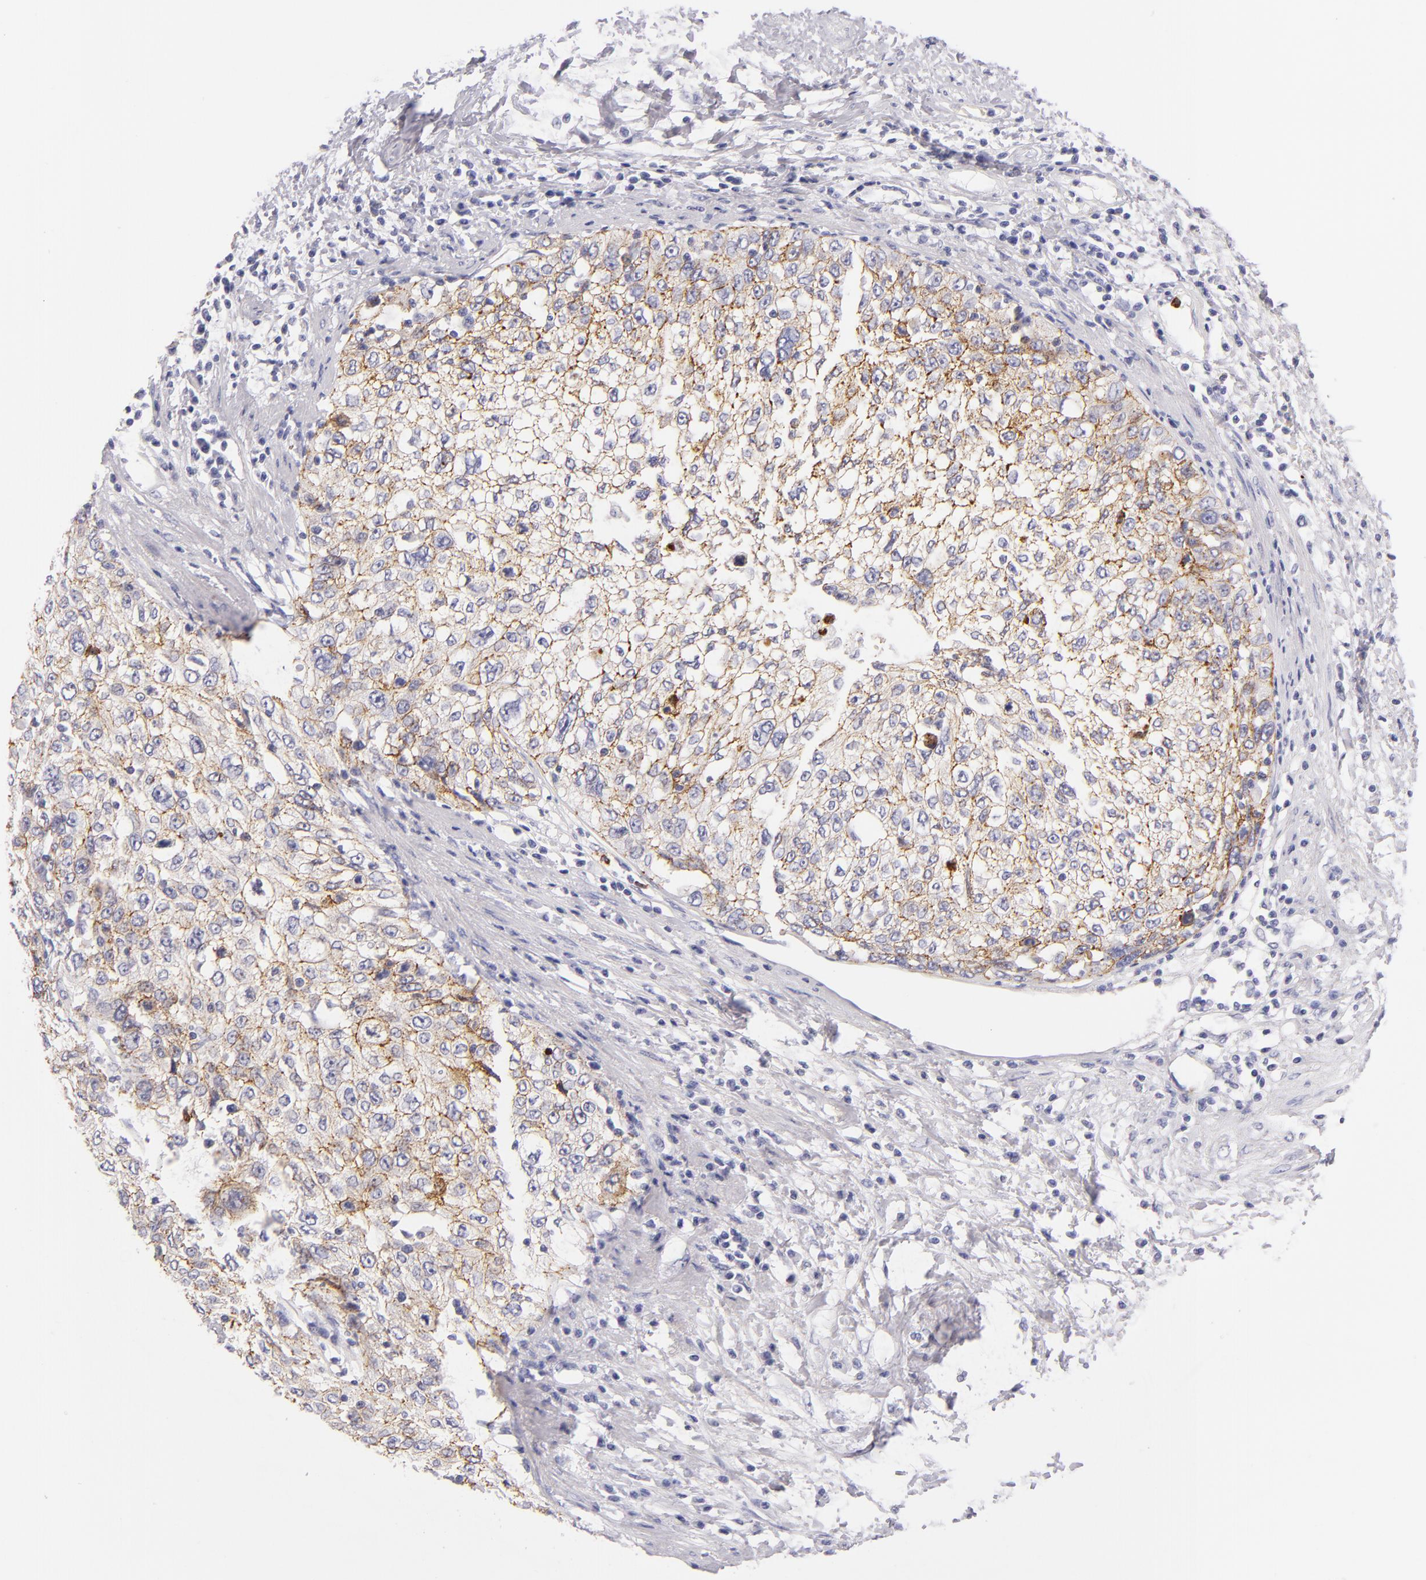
{"staining": {"intensity": "moderate", "quantity": ">75%", "location": "cytoplasmic/membranous"}, "tissue": "cervical cancer", "cell_type": "Tumor cells", "image_type": "cancer", "snomed": [{"axis": "morphology", "description": "Squamous cell carcinoma, NOS"}, {"axis": "topography", "description": "Cervix"}], "caption": "A medium amount of moderate cytoplasmic/membranous positivity is seen in about >75% of tumor cells in cervical squamous cell carcinoma tissue. The protein is shown in brown color, while the nuclei are stained blue.", "gene": "CDH3", "patient": {"sex": "female", "age": 57}}